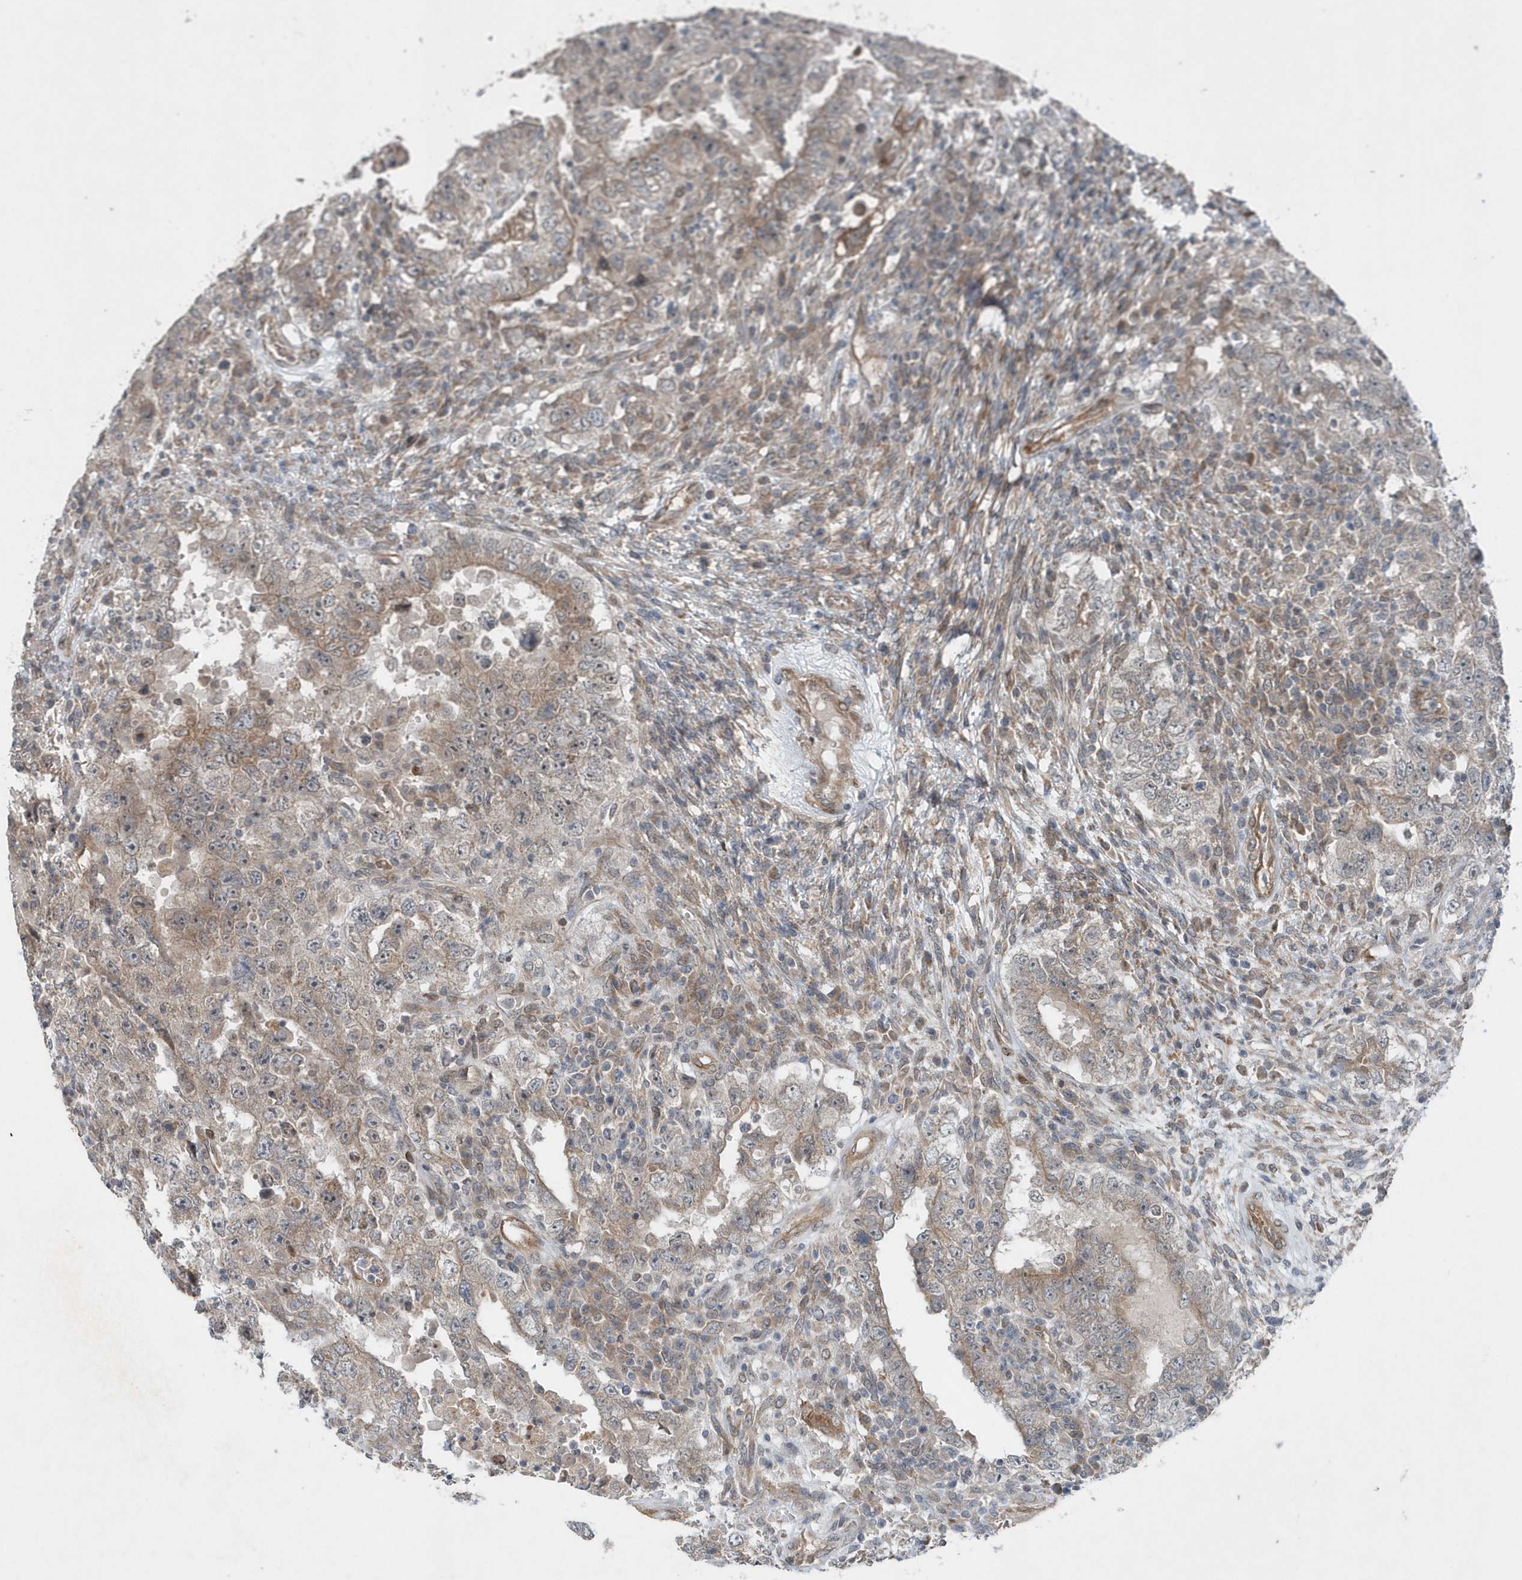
{"staining": {"intensity": "weak", "quantity": "25%-75%", "location": "cytoplasmic/membranous"}, "tissue": "testis cancer", "cell_type": "Tumor cells", "image_type": "cancer", "snomed": [{"axis": "morphology", "description": "Carcinoma, Embryonal, NOS"}, {"axis": "topography", "description": "Testis"}], "caption": "Human testis cancer stained for a protein (brown) exhibits weak cytoplasmic/membranous positive expression in approximately 25%-75% of tumor cells.", "gene": "MCC", "patient": {"sex": "male", "age": 26}}